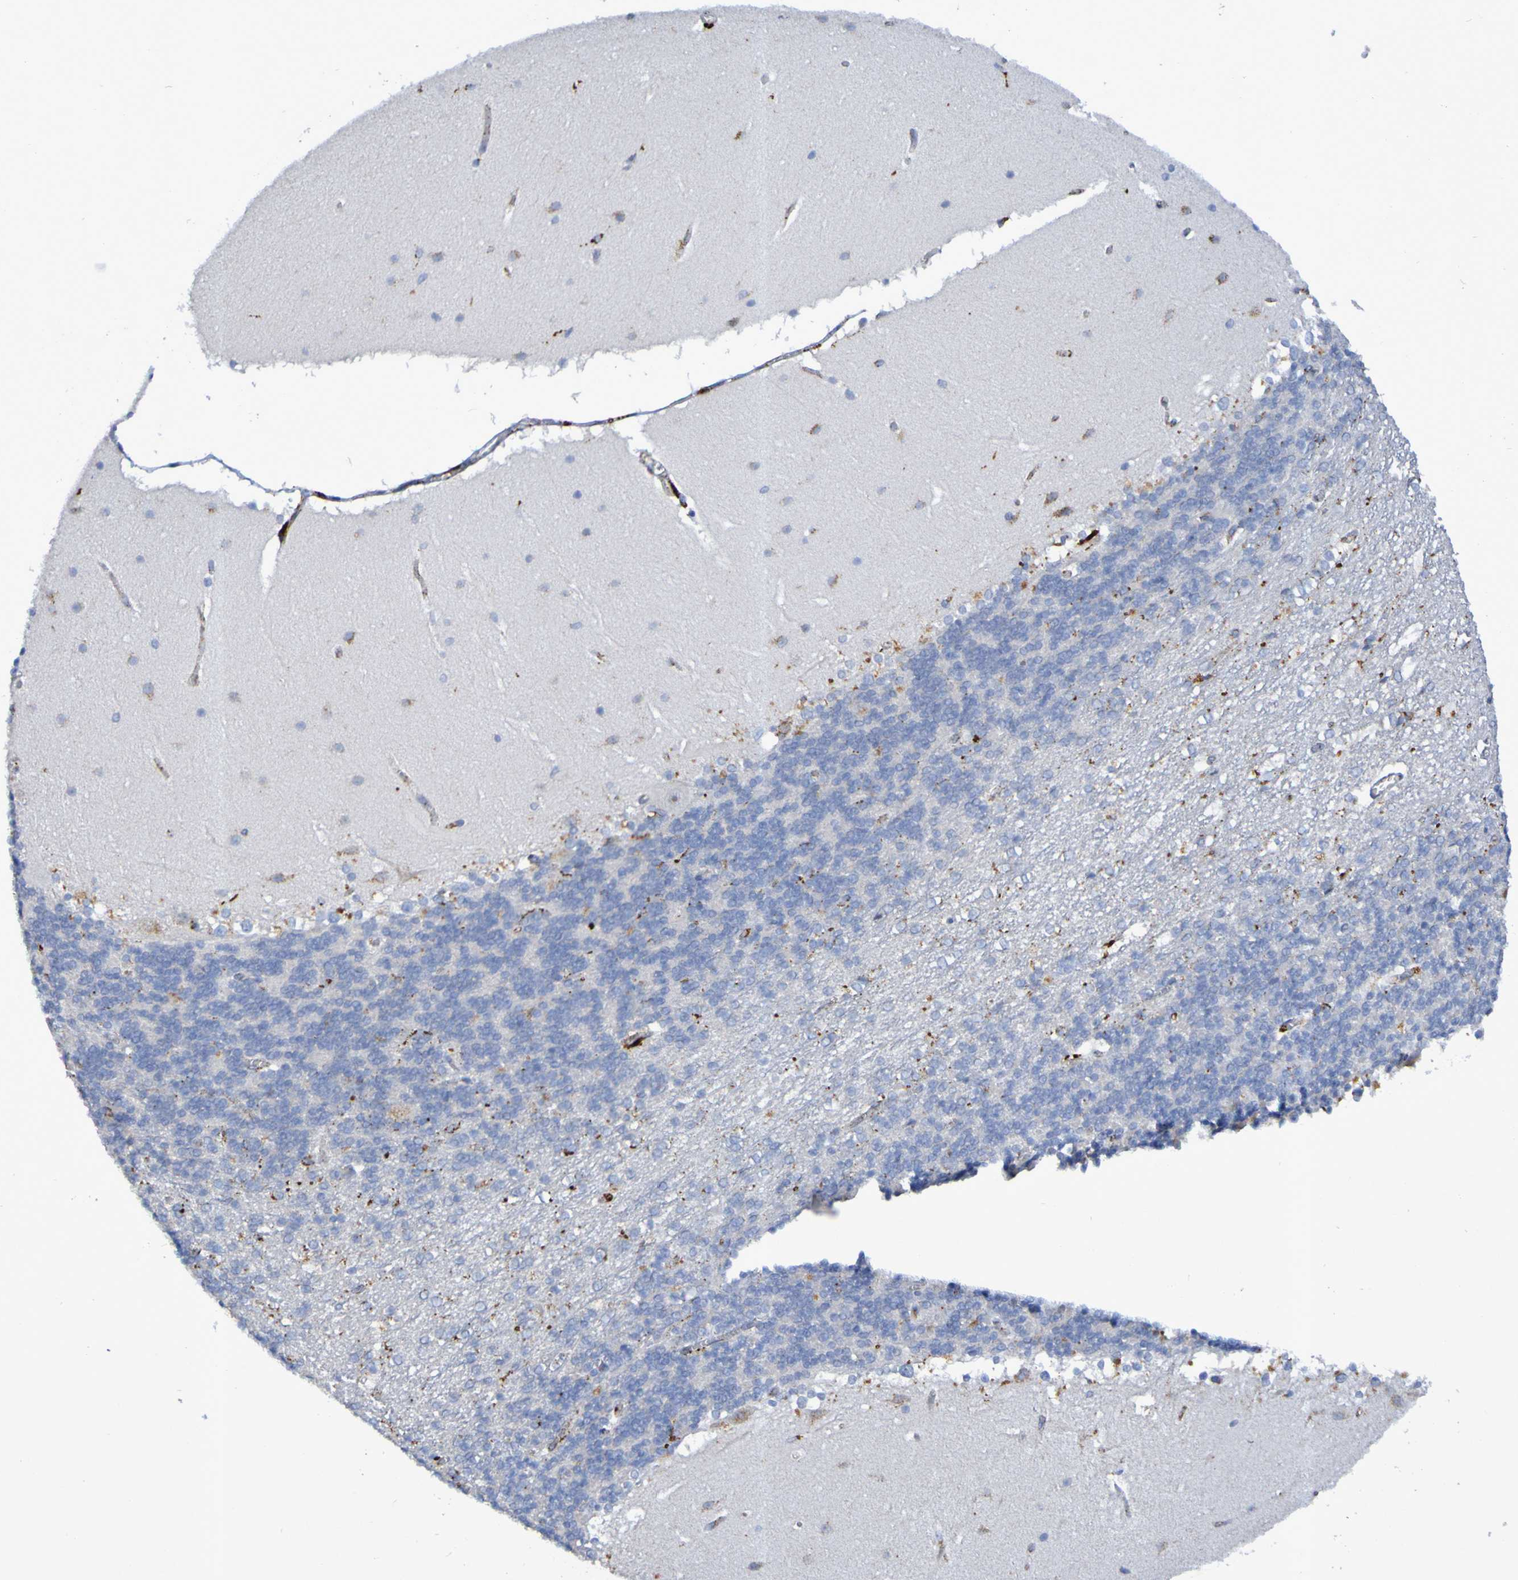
{"staining": {"intensity": "moderate", "quantity": "<25%", "location": "cytoplasmic/membranous"}, "tissue": "cerebellum", "cell_type": "Cells in granular layer", "image_type": "normal", "snomed": [{"axis": "morphology", "description": "Normal tissue, NOS"}, {"axis": "topography", "description": "Cerebellum"}], "caption": "Immunohistochemistry (IHC) staining of normal cerebellum, which shows low levels of moderate cytoplasmic/membranous expression in about <25% of cells in granular layer indicating moderate cytoplasmic/membranous protein positivity. The staining was performed using DAB (brown) for protein detection and nuclei were counterstained in hematoxylin (blue).", "gene": "TPH1", "patient": {"sex": "female", "age": 19}}